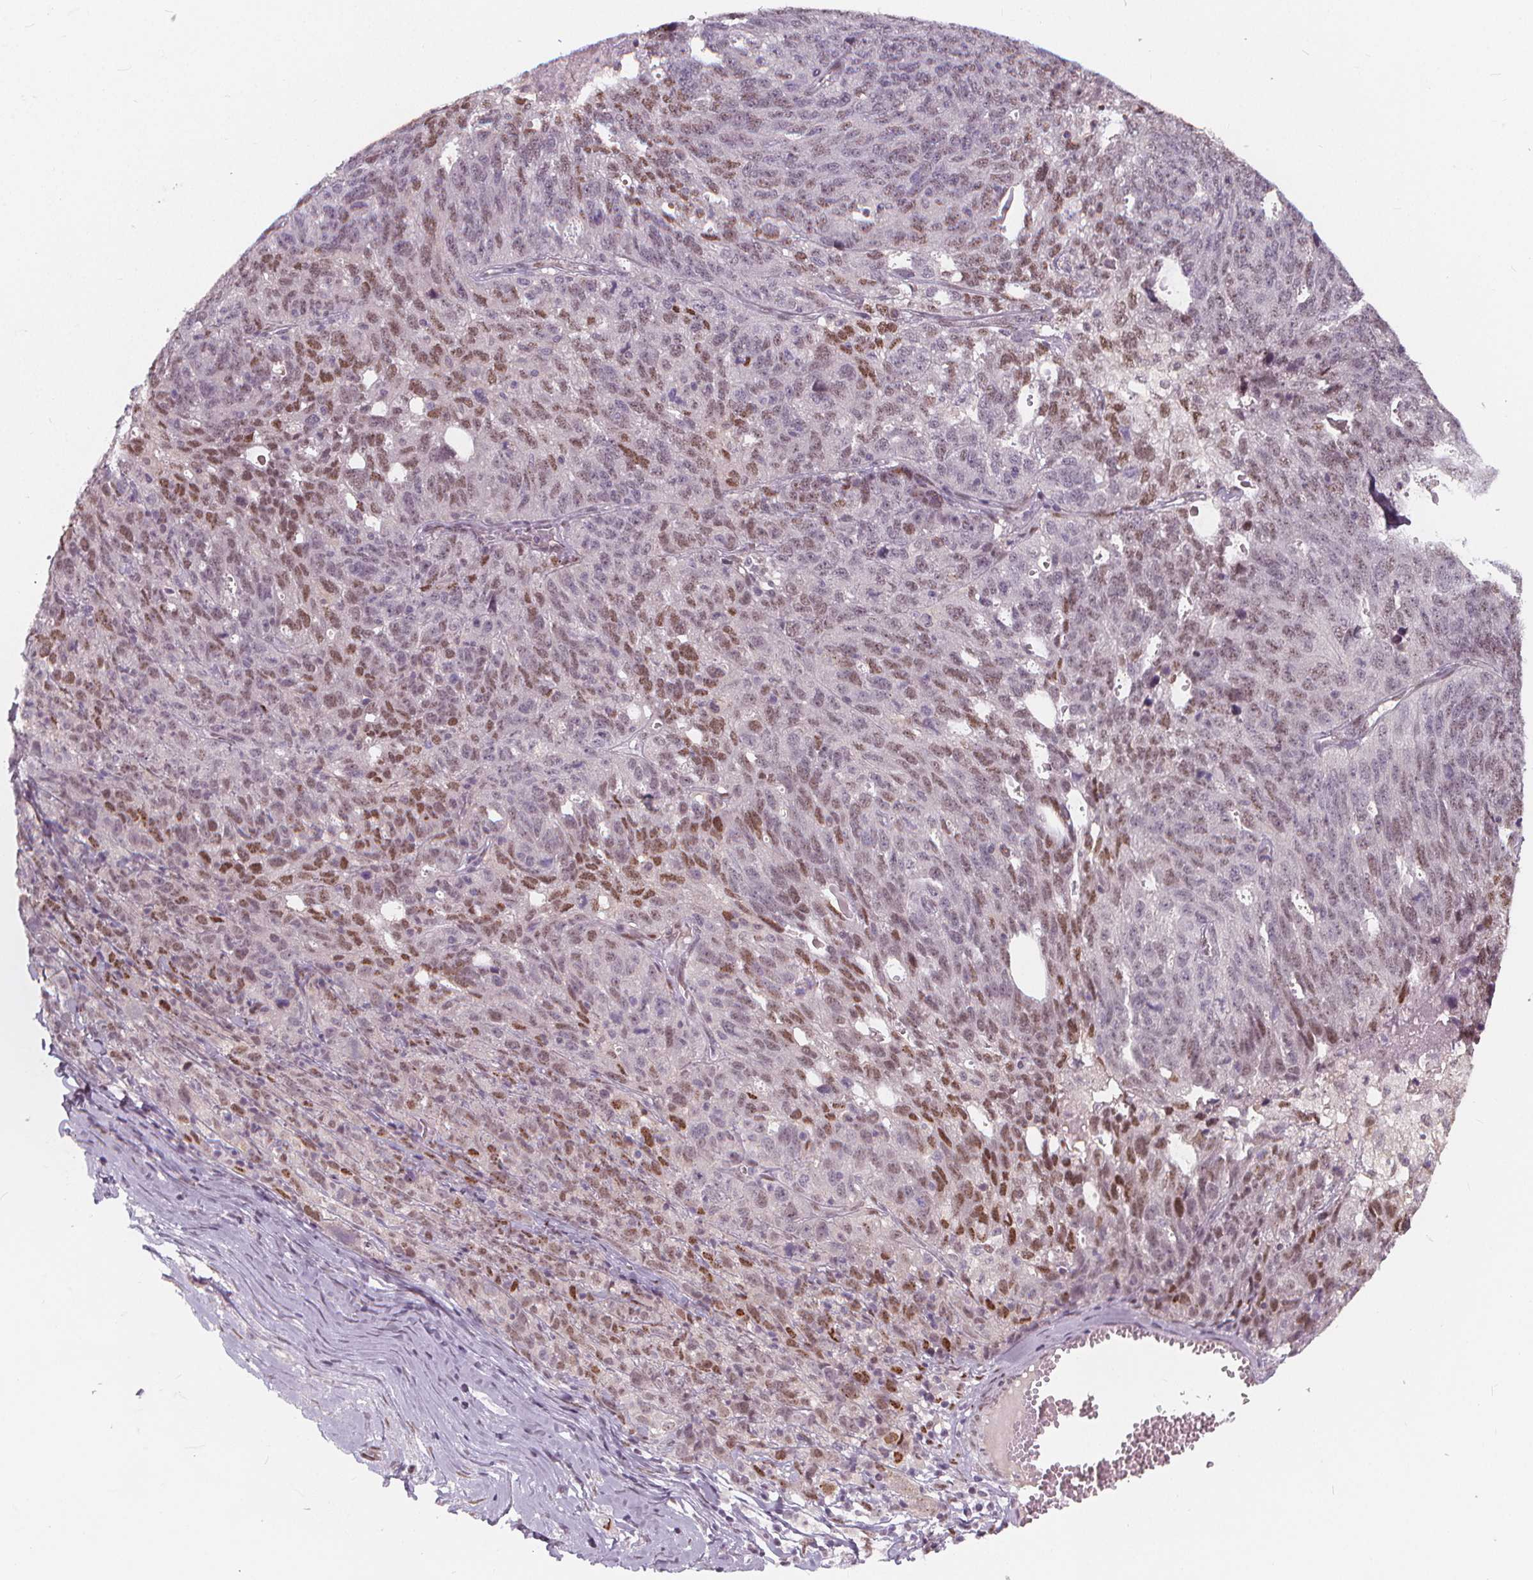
{"staining": {"intensity": "moderate", "quantity": "<25%", "location": "cytoplasmic/membranous,nuclear"}, "tissue": "ovarian cancer", "cell_type": "Tumor cells", "image_type": "cancer", "snomed": [{"axis": "morphology", "description": "Cystadenocarcinoma, serous, NOS"}, {"axis": "topography", "description": "Ovary"}], "caption": "Serous cystadenocarcinoma (ovarian) was stained to show a protein in brown. There is low levels of moderate cytoplasmic/membranous and nuclear expression in about <25% of tumor cells.", "gene": "DRC3", "patient": {"sex": "female", "age": 71}}